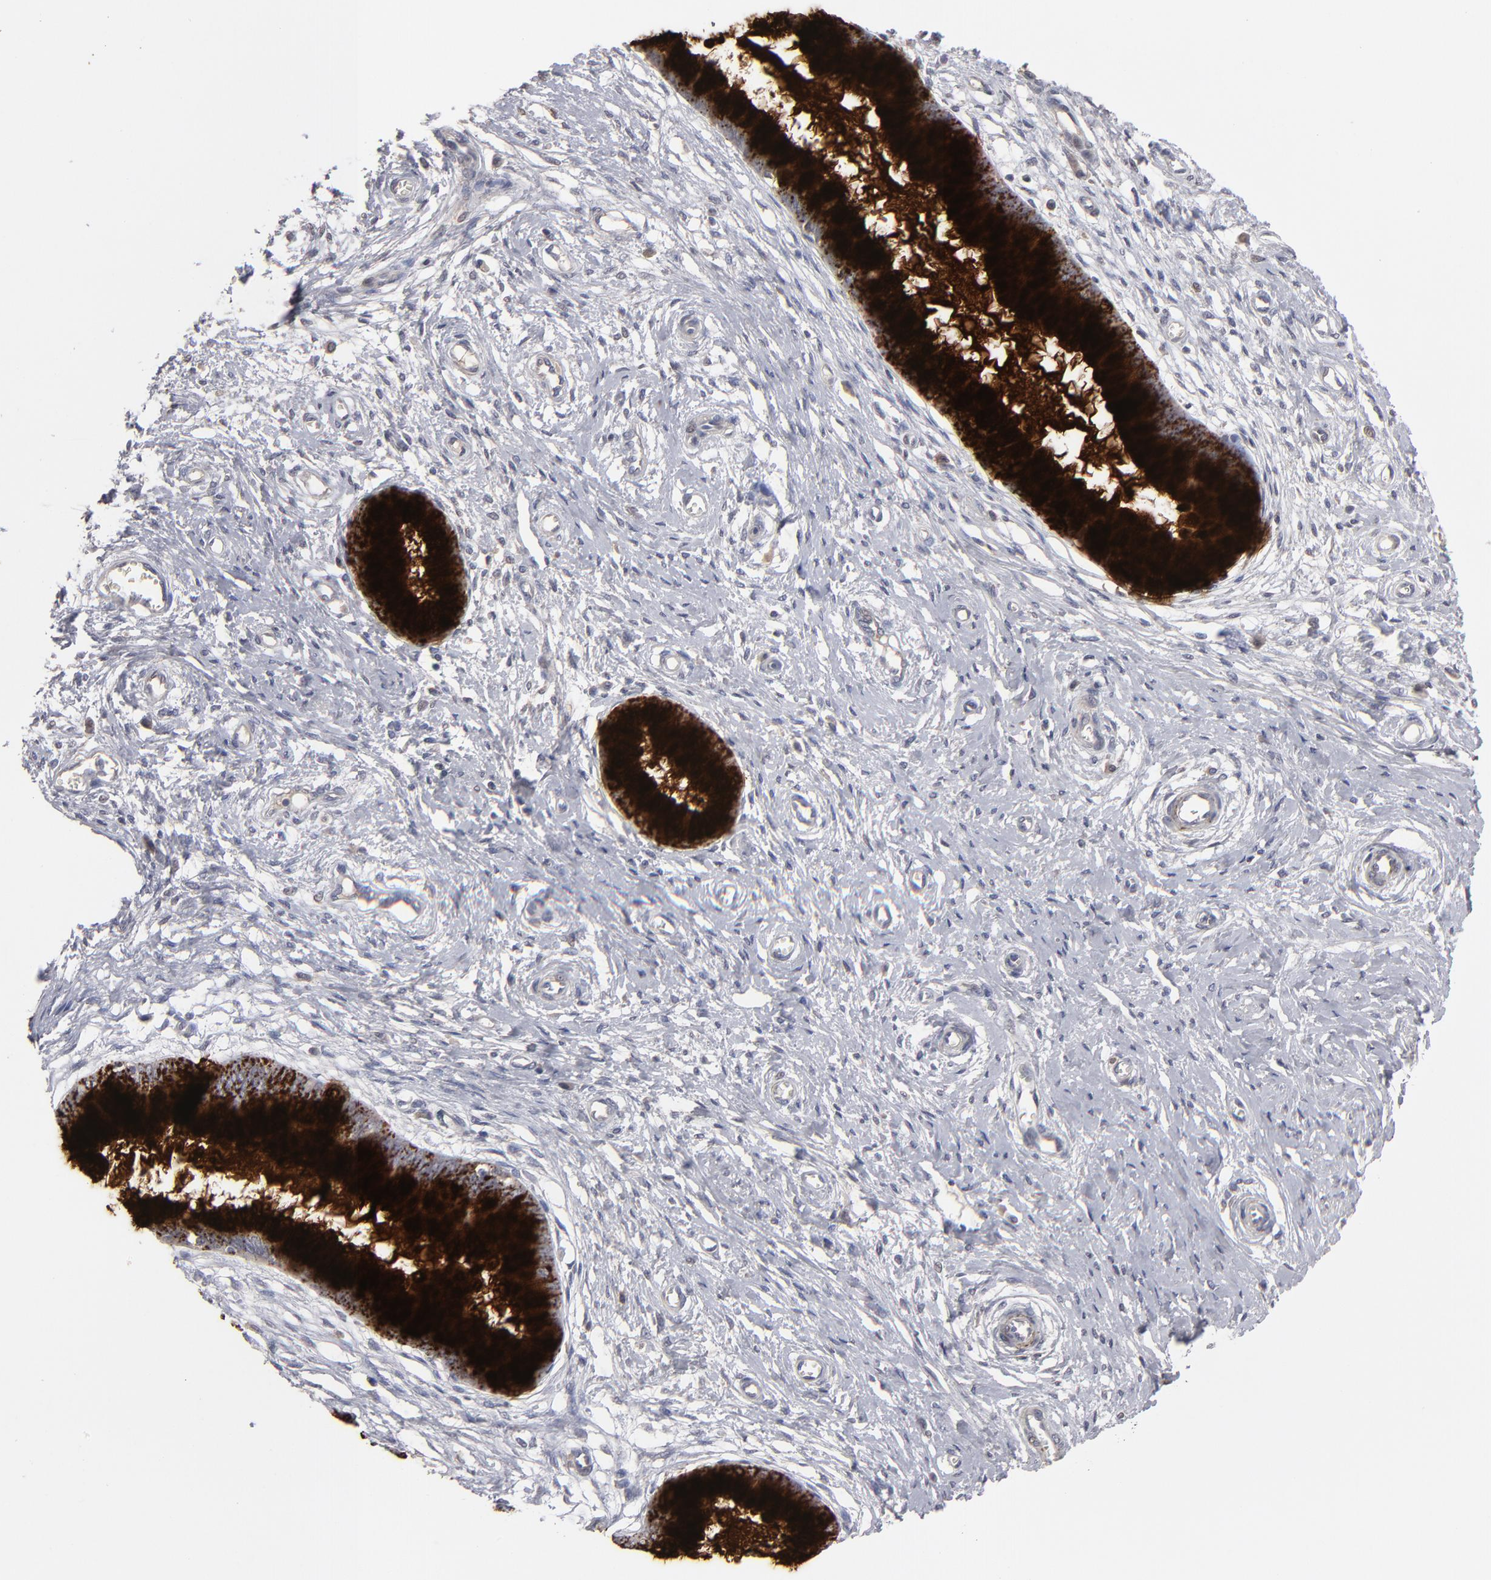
{"staining": {"intensity": "strong", "quantity": ">75%", "location": "cytoplasmic/membranous"}, "tissue": "cervix", "cell_type": "Glandular cells", "image_type": "normal", "snomed": [{"axis": "morphology", "description": "Normal tissue, NOS"}, {"axis": "topography", "description": "Cervix"}], "caption": "A histopathology image of cervix stained for a protein demonstrates strong cytoplasmic/membranous brown staining in glandular cells.", "gene": "GPM6B", "patient": {"sex": "female", "age": 55}}